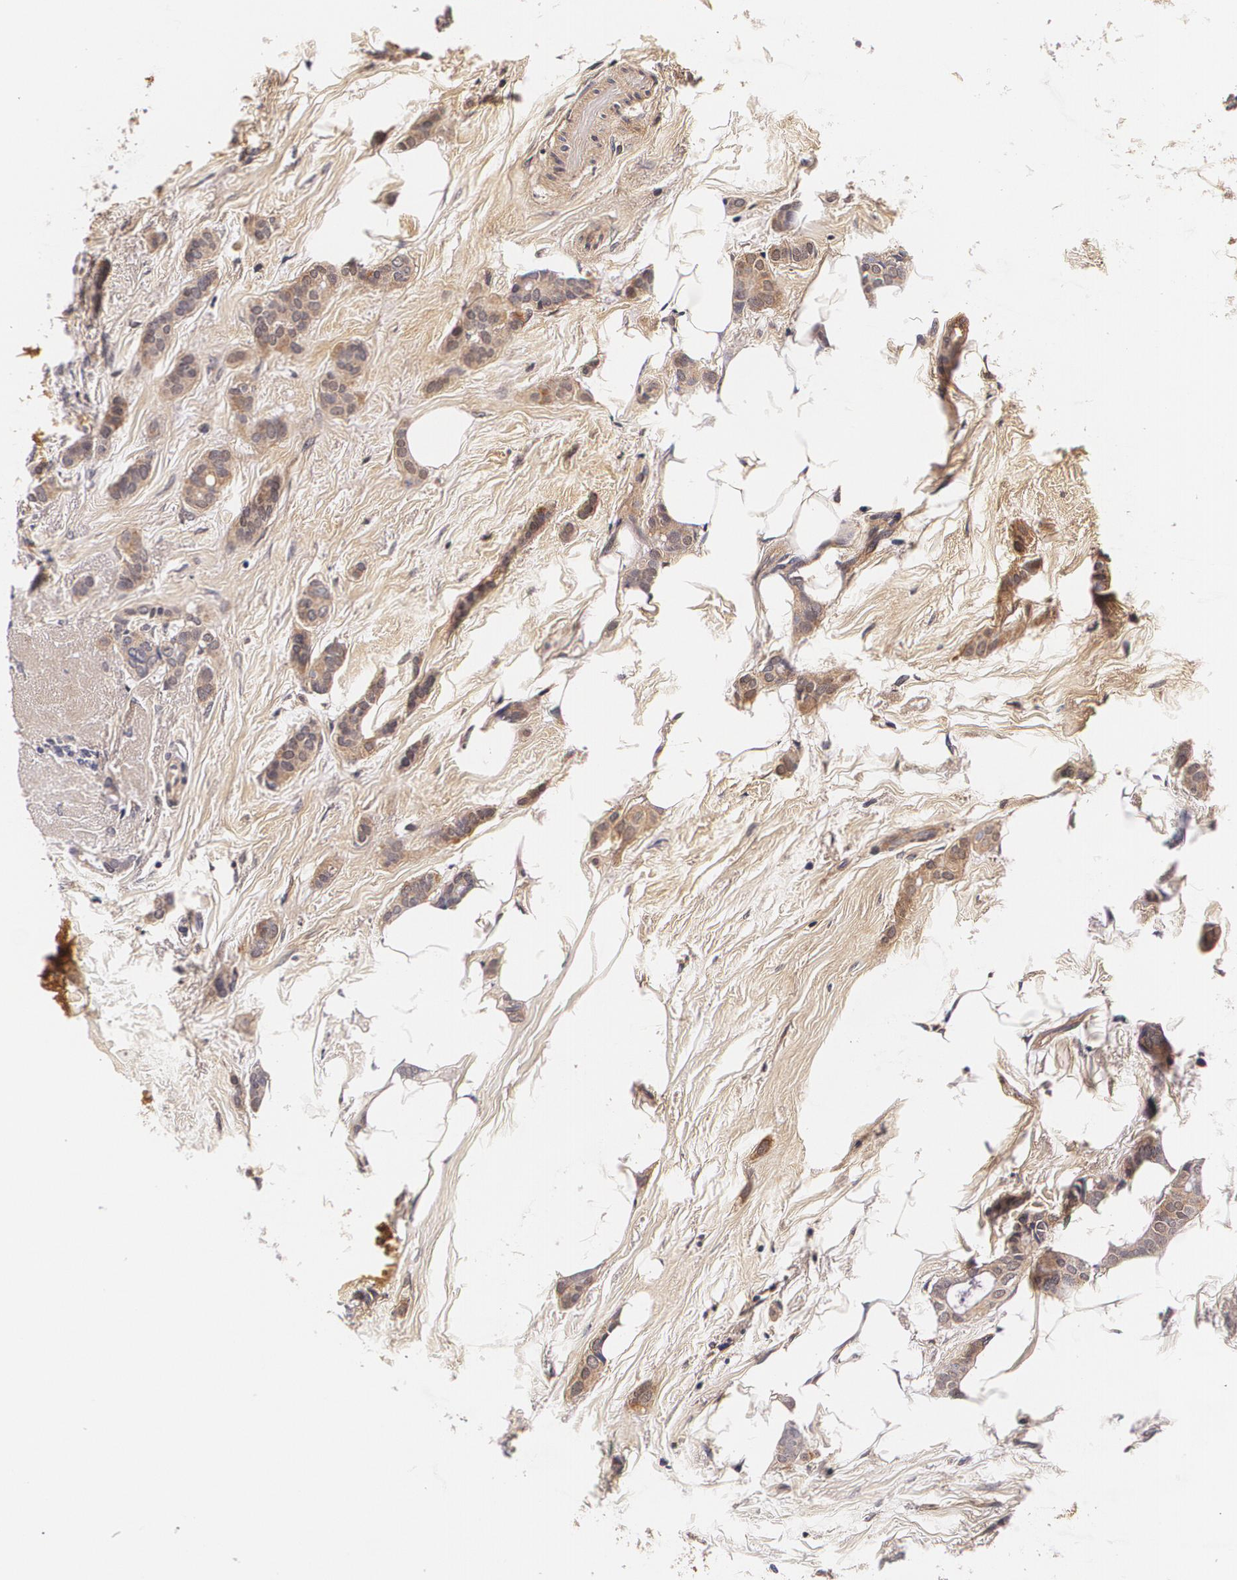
{"staining": {"intensity": "moderate", "quantity": ">75%", "location": "cytoplasmic/membranous"}, "tissue": "breast cancer", "cell_type": "Tumor cells", "image_type": "cancer", "snomed": [{"axis": "morphology", "description": "Duct carcinoma"}, {"axis": "topography", "description": "Breast"}], "caption": "This micrograph displays breast cancer stained with IHC to label a protein in brown. The cytoplasmic/membranous of tumor cells show moderate positivity for the protein. Nuclei are counter-stained blue.", "gene": "TTR", "patient": {"sex": "female", "age": 54}}